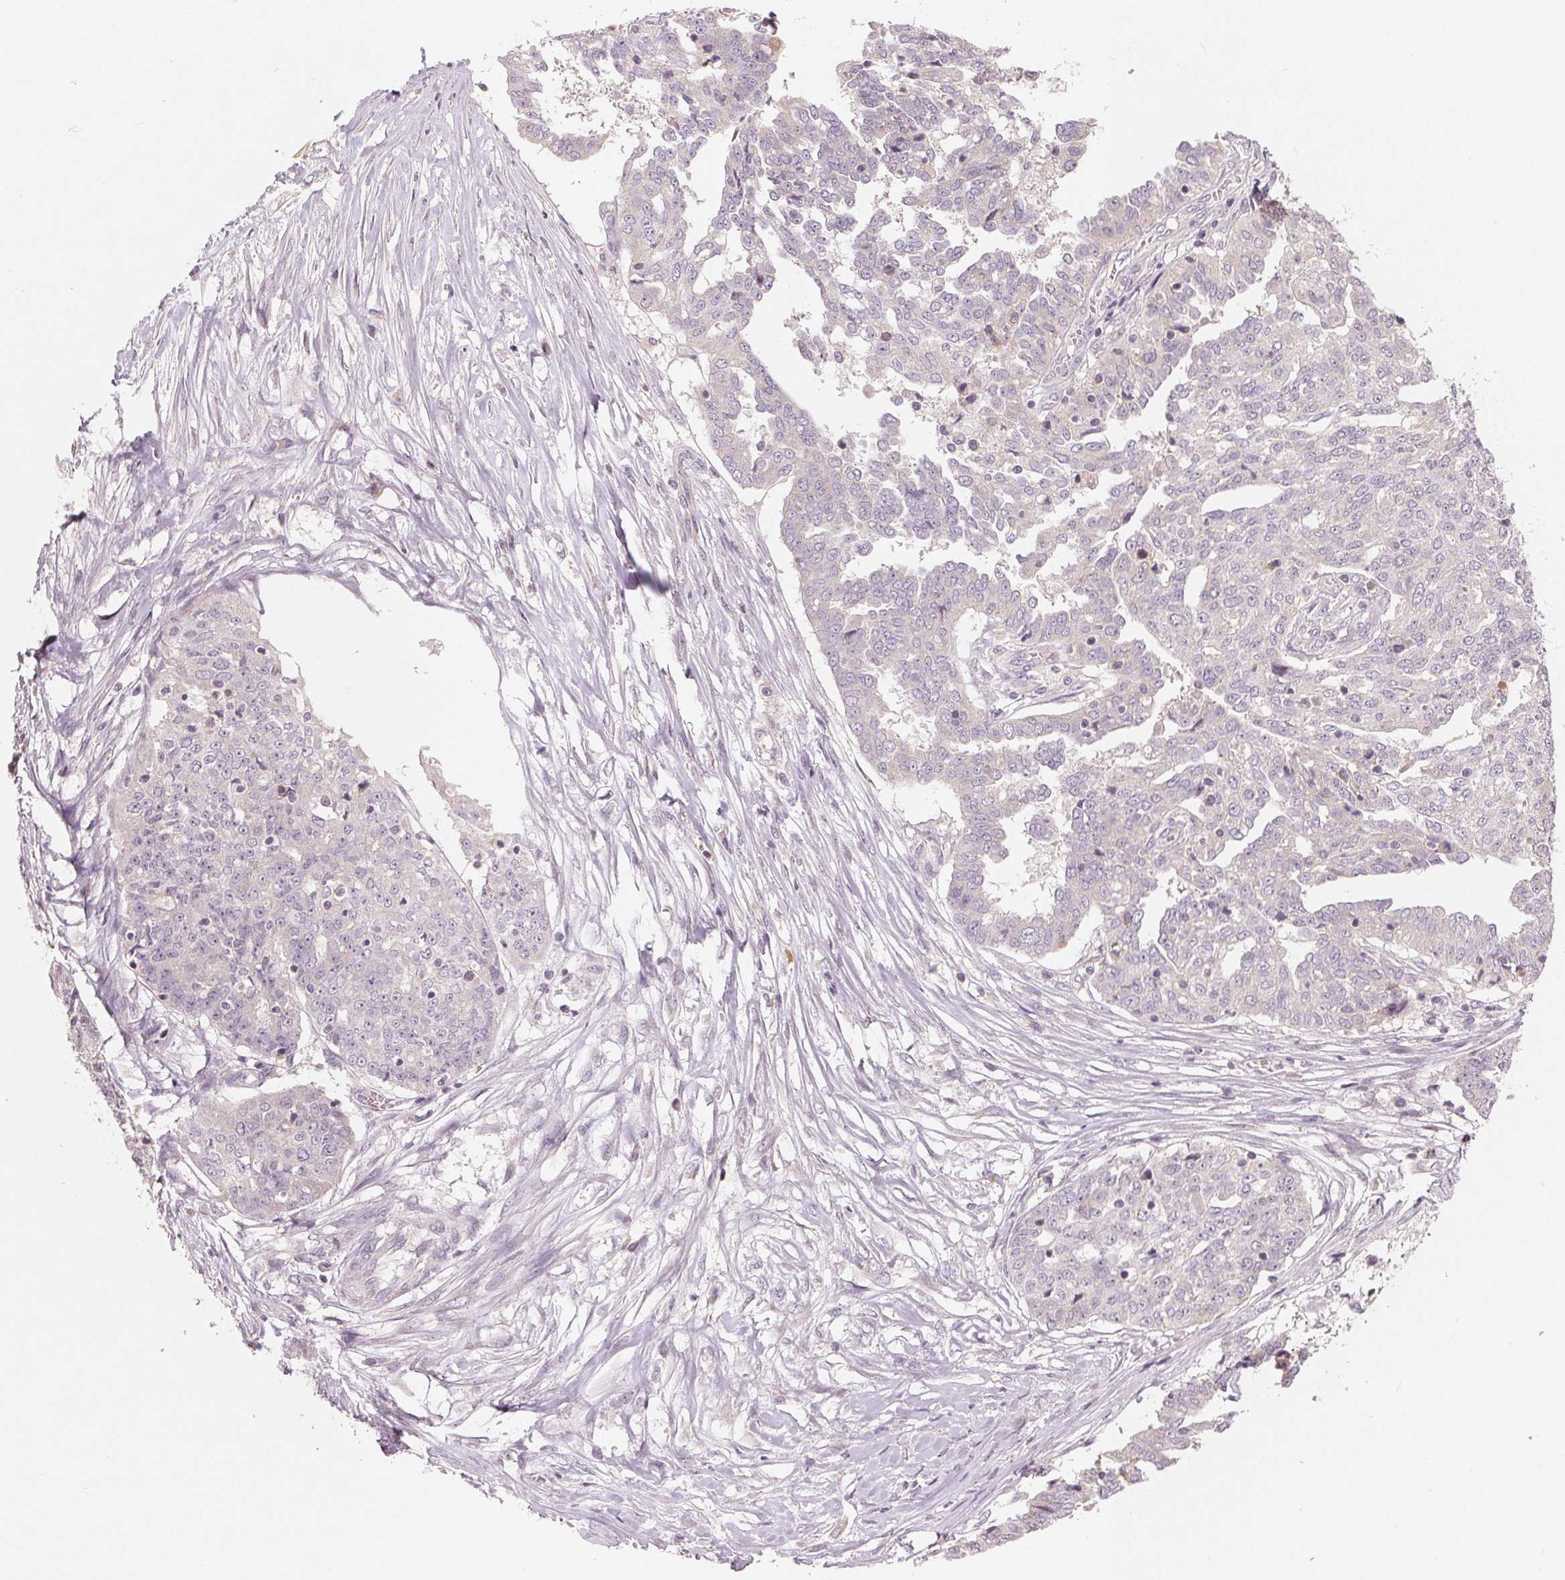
{"staining": {"intensity": "negative", "quantity": "none", "location": "none"}, "tissue": "ovarian cancer", "cell_type": "Tumor cells", "image_type": "cancer", "snomed": [{"axis": "morphology", "description": "Cystadenocarcinoma, serous, NOS"}, {"axis": "topography", "description": "Ovary"}], "caption": "Image shows no significant protein positivity in tumor cells of ovarian serous cystadenocarcinoma. (DAB (3,3'-diaminobenzidine) immunohistochemistry visualized using brightfield microscopy, high magnification).", "gene": "AQP8", "patient": {"sex": "female", "age": 67}}